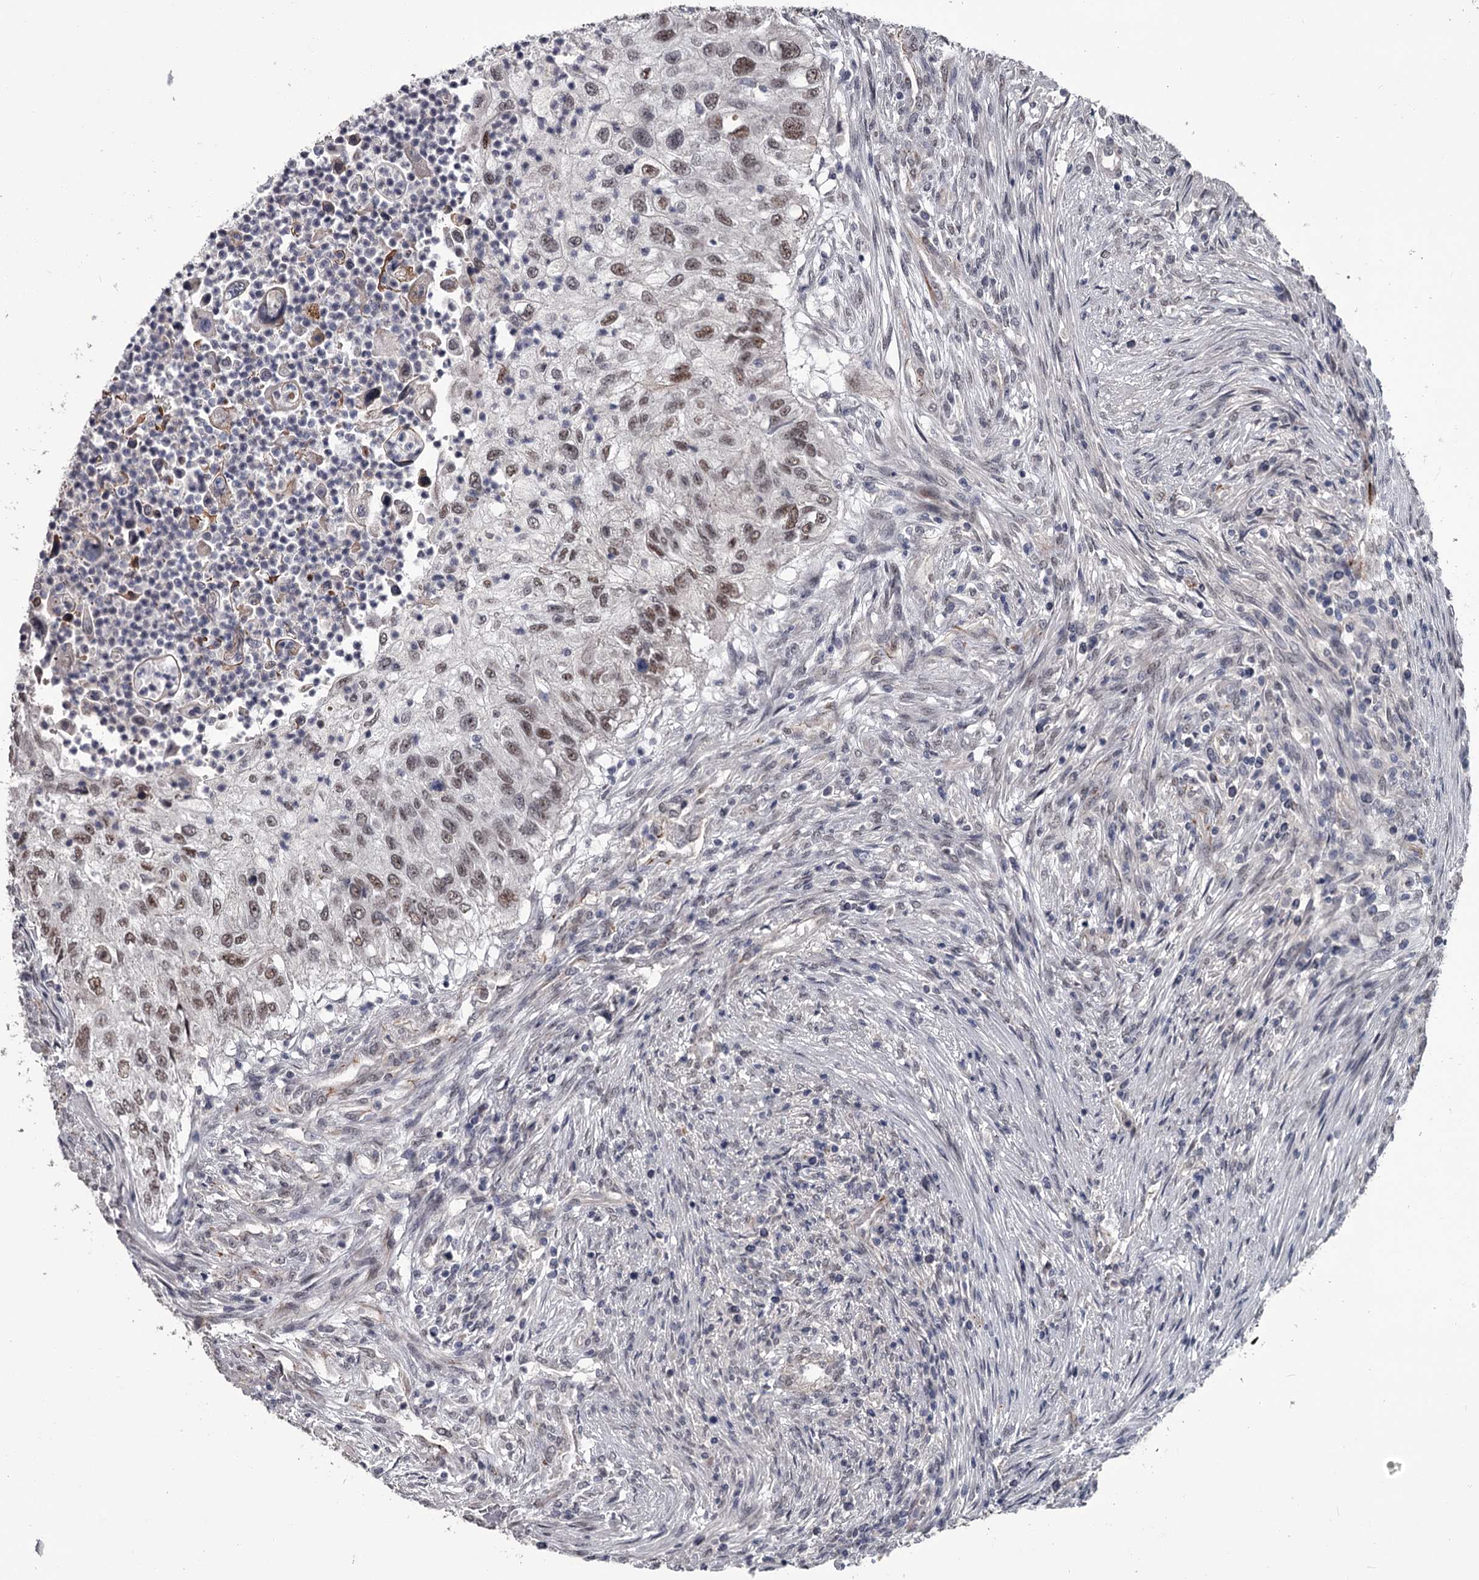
{"staining": {"intensity": "moderate", "quantity": ">75%", "location": "nuclear"}, "tissue": "urothelial cancer", "cell_type": "Tumor cells", "image_type": "cancer", "snomed": [{"axis": "morphology", "description": "Urothelial carcinoma, High grade"}, {"axis": "topography", "description": "Urinary bladder"}], "caption": "DAB immunohistochemical staining of human urothelial carcinoma (high-grade) demonstrates moderate nuclear protein positivity in about >75% of tumor cells. The protein of interest is shown in brown color, while the nuclei are stained blue.", "gene": "PRPF40B", "patient": {"sex": "female", "age": 60}}